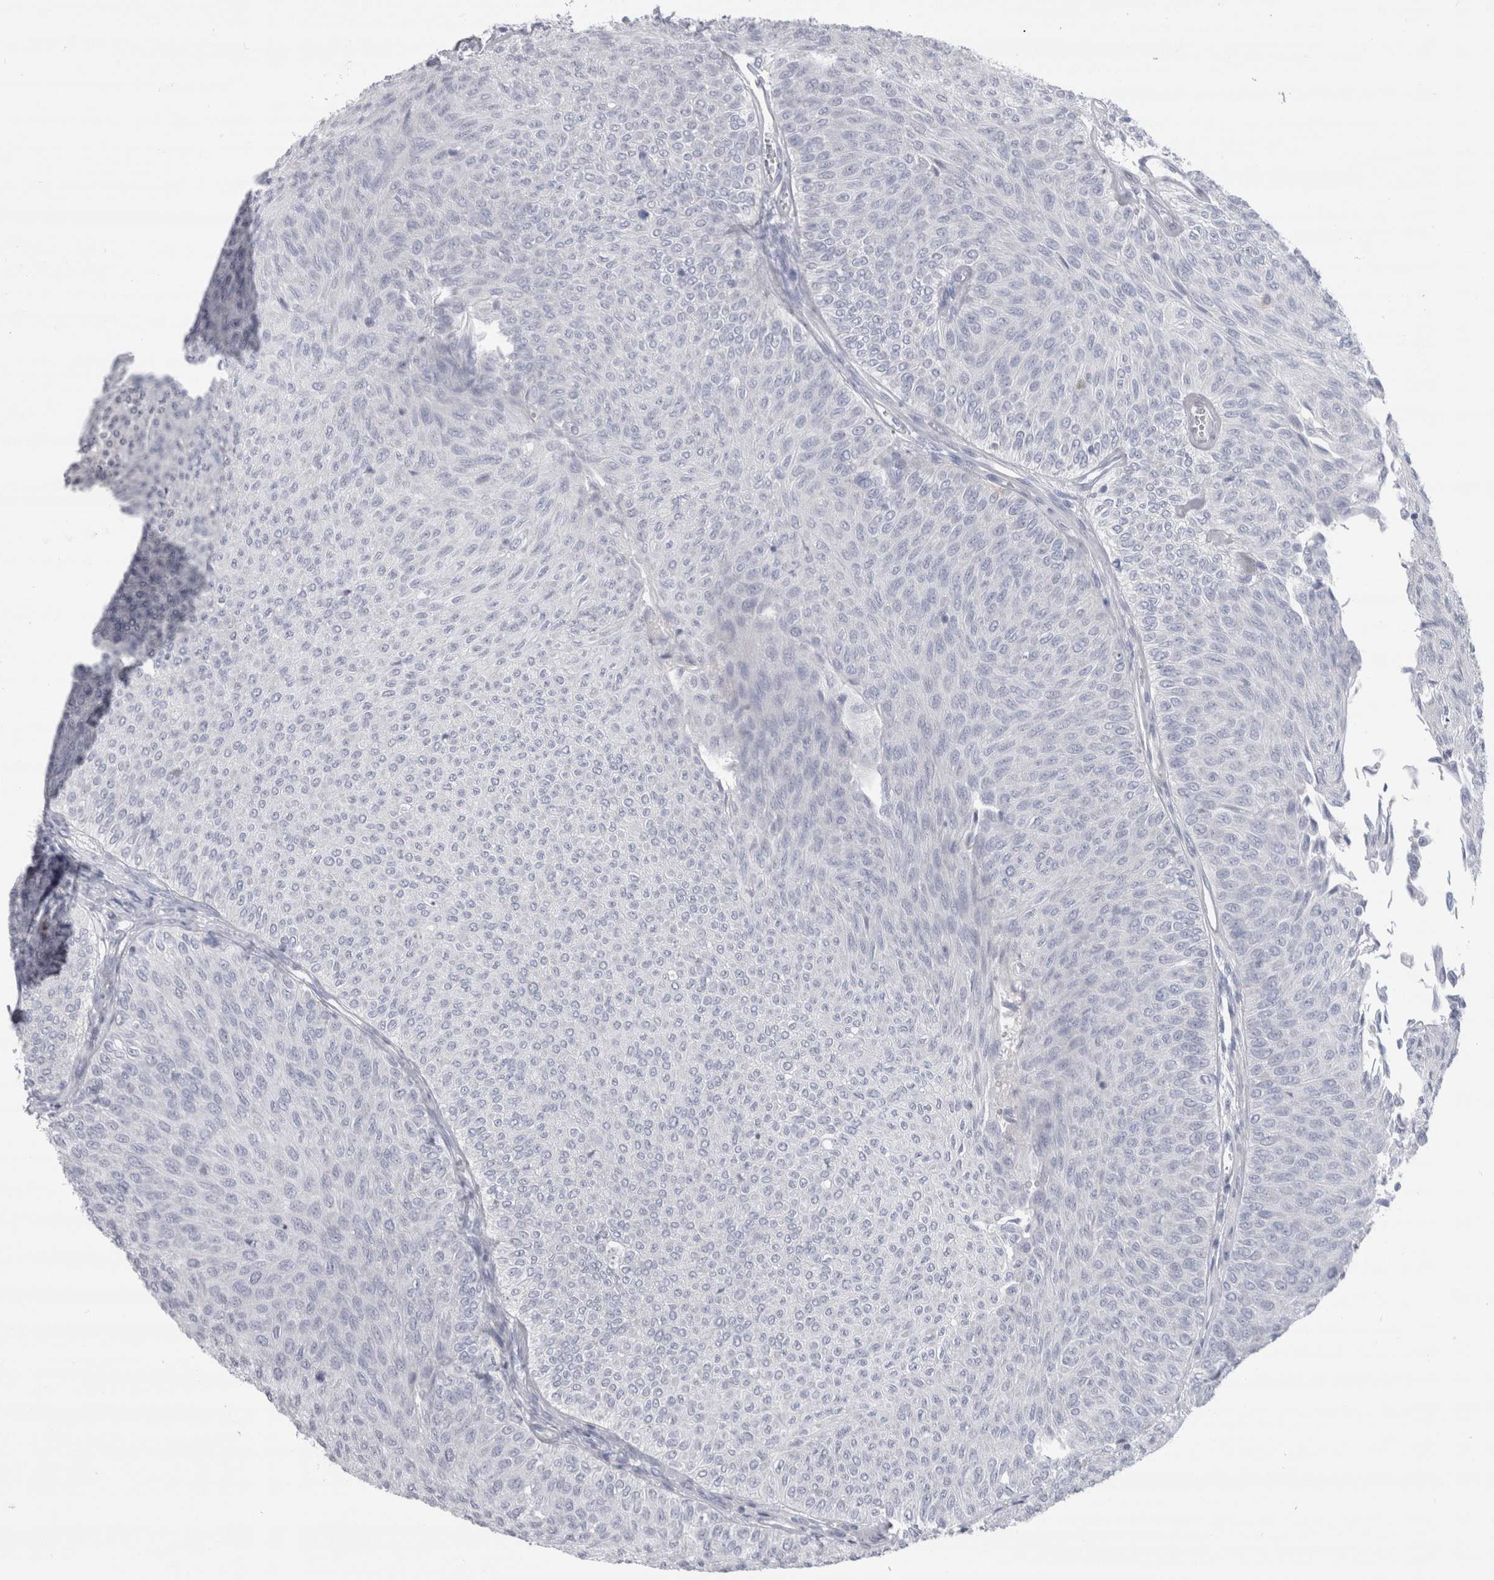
{"staining": {"intensity": "negative", "quantity": "none", "location": "none"}, "tissue": "urothelial cancer", "cell_type": "Tumor cells", "image_type": "cancer", "snomed": [{"axis": "morphology", "description": "Urothelial carcinoma, Low grade"}, {"axis": "topography", "description": "Urinary bladder"}], "caption": "Micrograph shows no significant protein positivity in tumor cells of low-grade urothelial carcinoma.", "gene": "CDH17", "patient": {"sex": "male", "age": 78}}